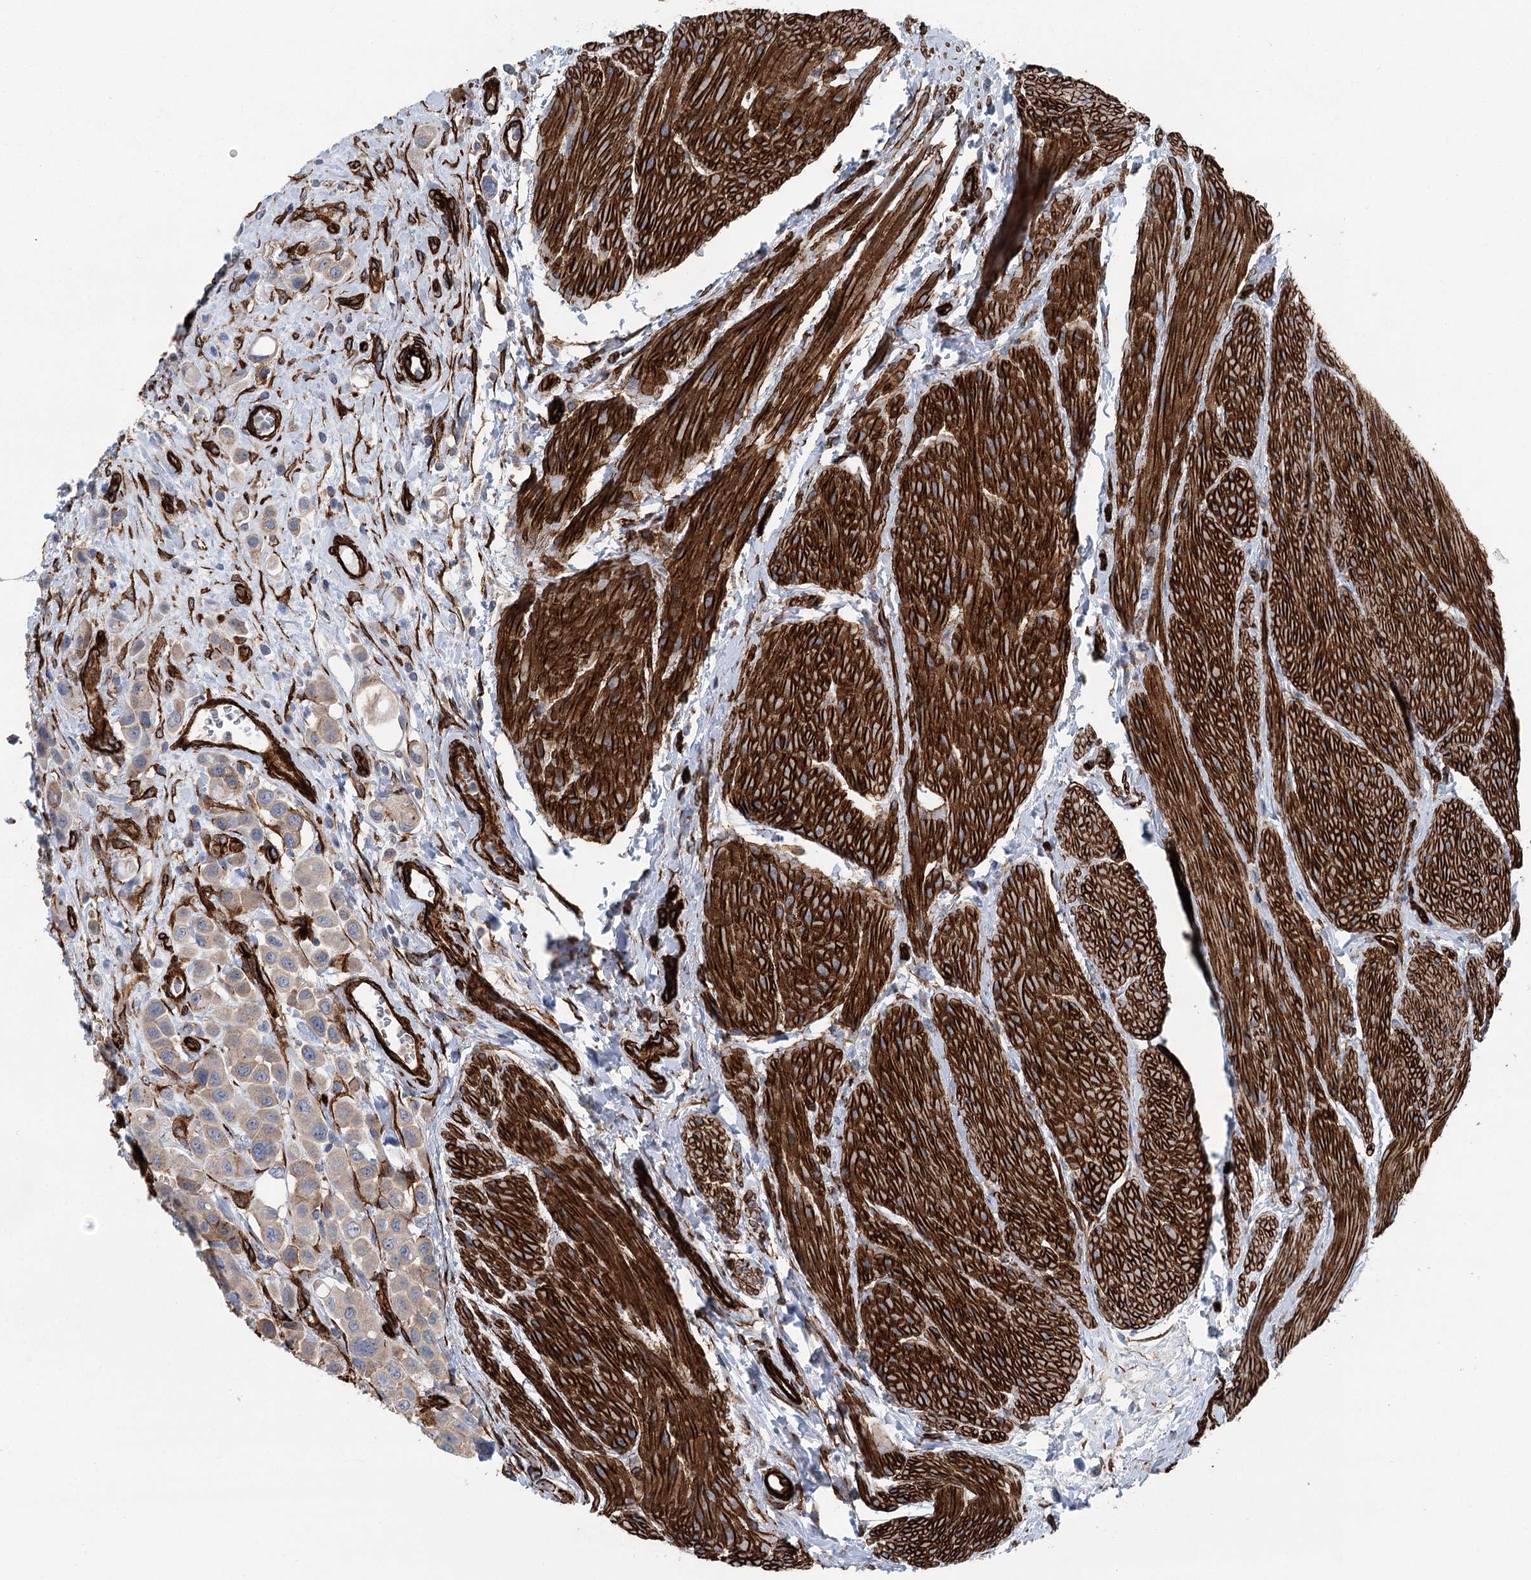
{"staining": {"intensity": "weak", "quantity": ">75%", "location": "cytoplasmic/membranous"}, "tissue": "urothelial cancer", "cell_type": "Tumor cells", "image_type": "cancer", "snomed": [{"axis": "morphology", "description": "Urothelial carcinoma, High grade"}, {"axis": "topography", "description": "Urinary bladder"}], "caption": "This image reveals urothelial cancer stained with IHC to label a protein in brown. The cytoplasmic/membranous of tumor cells show weak positivity for the protein. Nuclei are counter-stained blue.", "gene": "IQSEC1", "patient": {"sex": "male", "age": 50}}